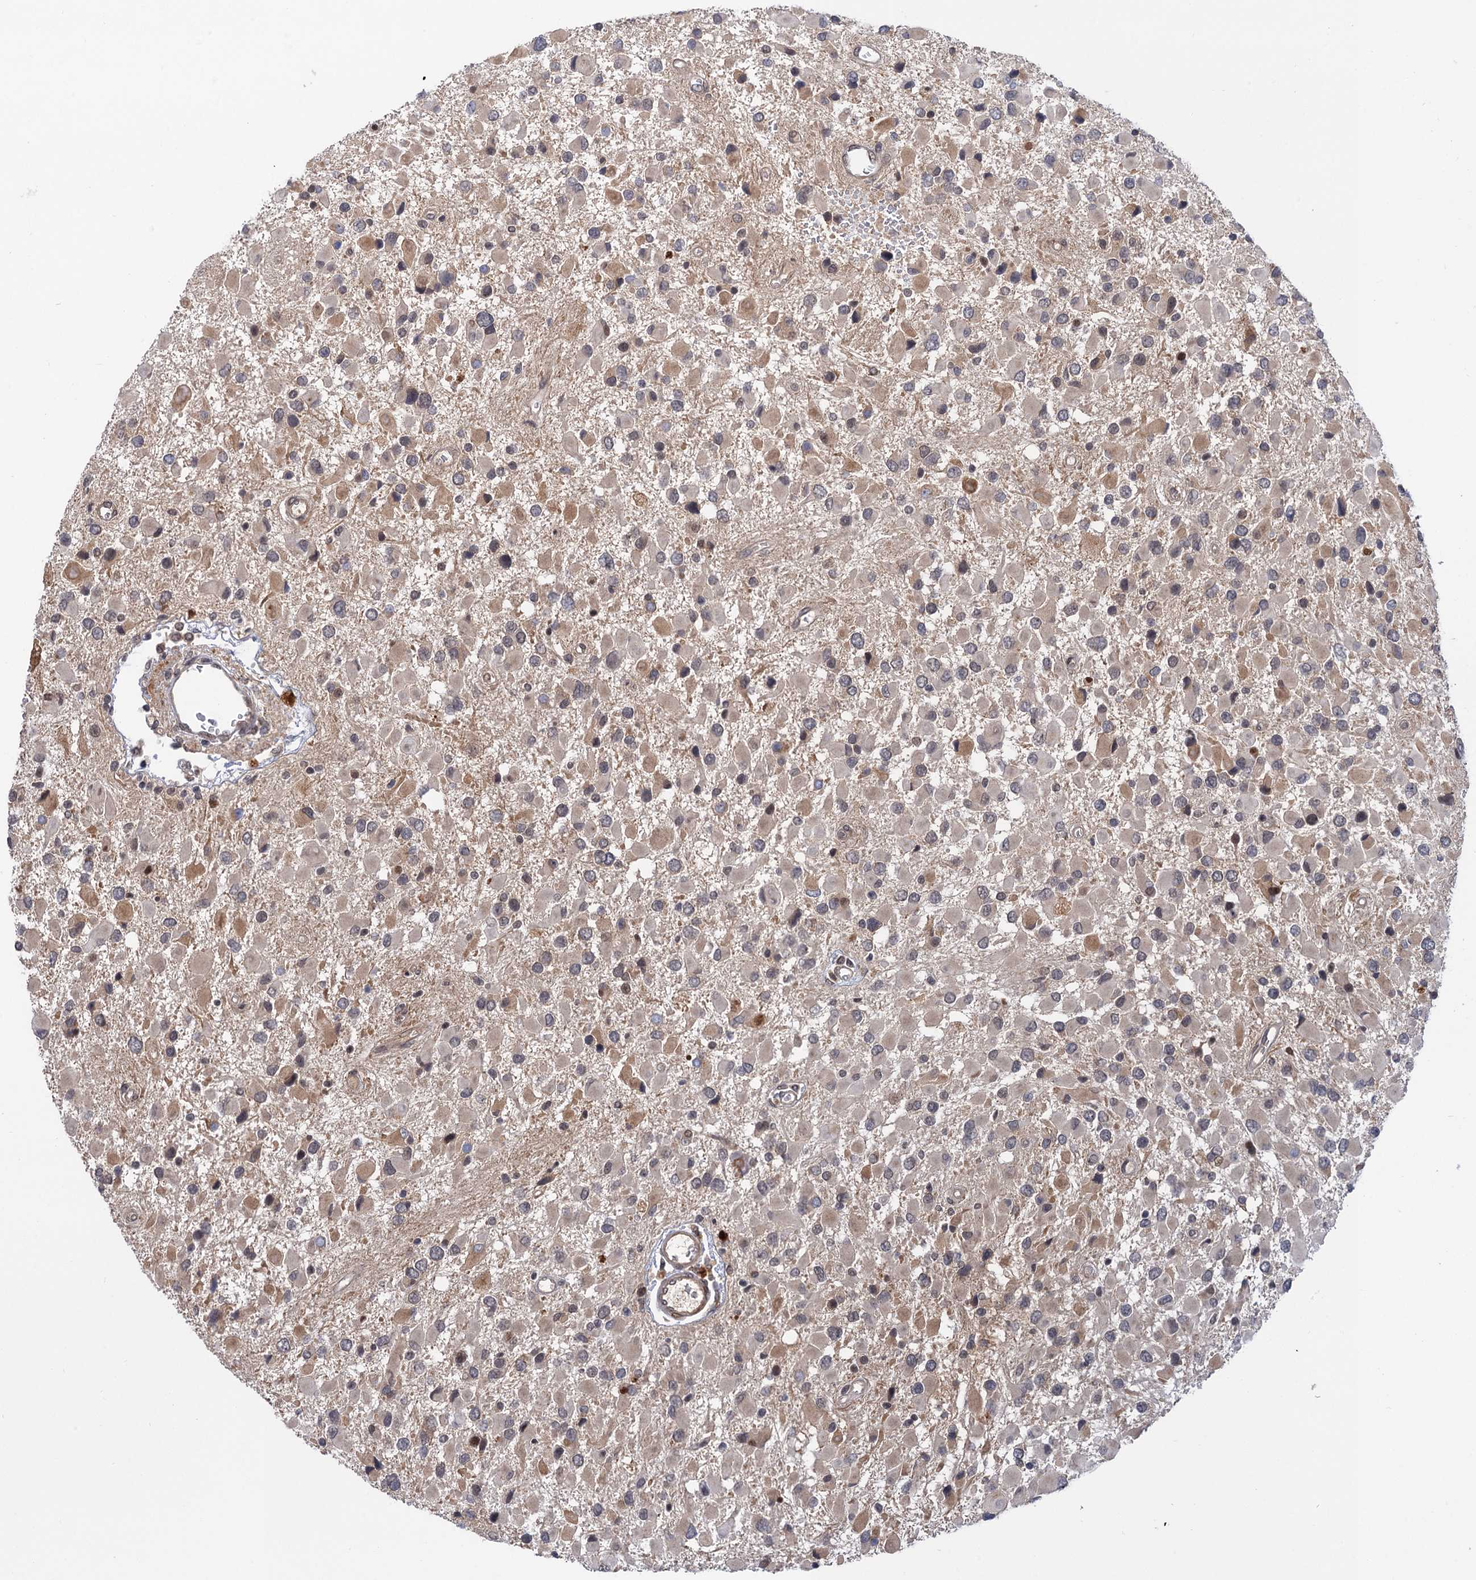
{"staining": {"intensity": "negative", "quantity": "none", "location": "none"}, "tissue": "glioma", "cell_type": "Tumor cells", "image_type": "cancer", "snomed": [{"axis": "morphology", "description": "Glioma, malignant, High grade"}, {"axis": "topography", "description": "Brain"}], "caption": "An image of human malignant high-grade glioma is negative for staining in tumor cells.", "gene": "NEK8", "patient": {"sex": "male", "age": 53}}